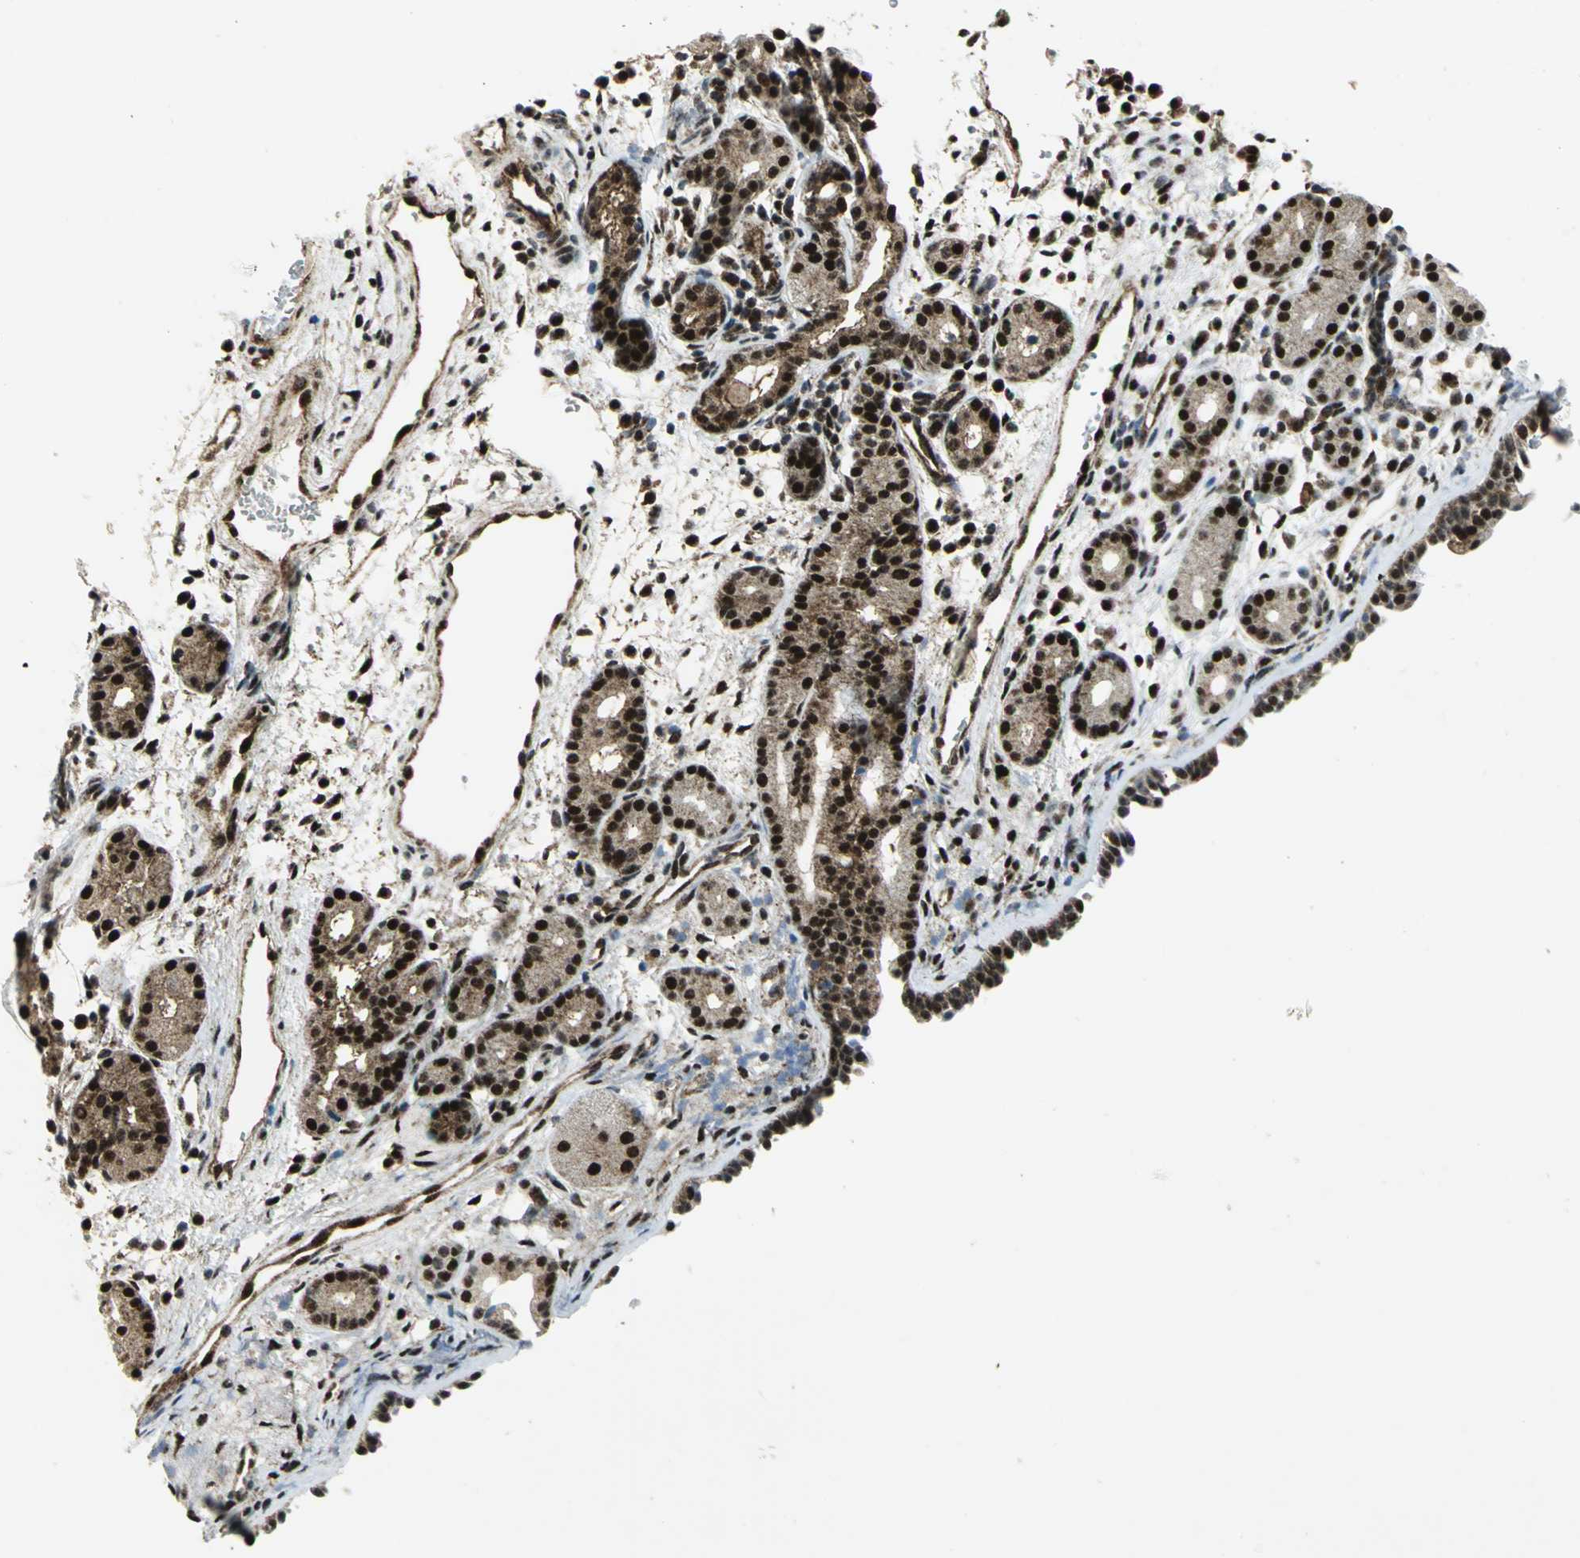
{"staining": {"intensity": "strong", "quantity": ">75%", "location": "cytoplasmic/membranous,nuclear"}, "tissue": "nasopharynx", "cell_type": "Respiratory epithelial cells", "image_type": "normal", "snomed": [{"axis": "morphology", "description": "Normal tissue, NOS"}, {"axis": "morphology", "description": "Inflammation, NOS"}, {"axis": "topography", "description": "Nasopharynx"}], "caption": "Immunohistochemical staining of normal human nasopharynx exhibits >75% levels of strong cytoplasmic/membranous,nuclear protein expression in about >75% of respiratory epithelial cells.", "gene": "COPS5", "patient": {"sex": "female", "age": 55}}